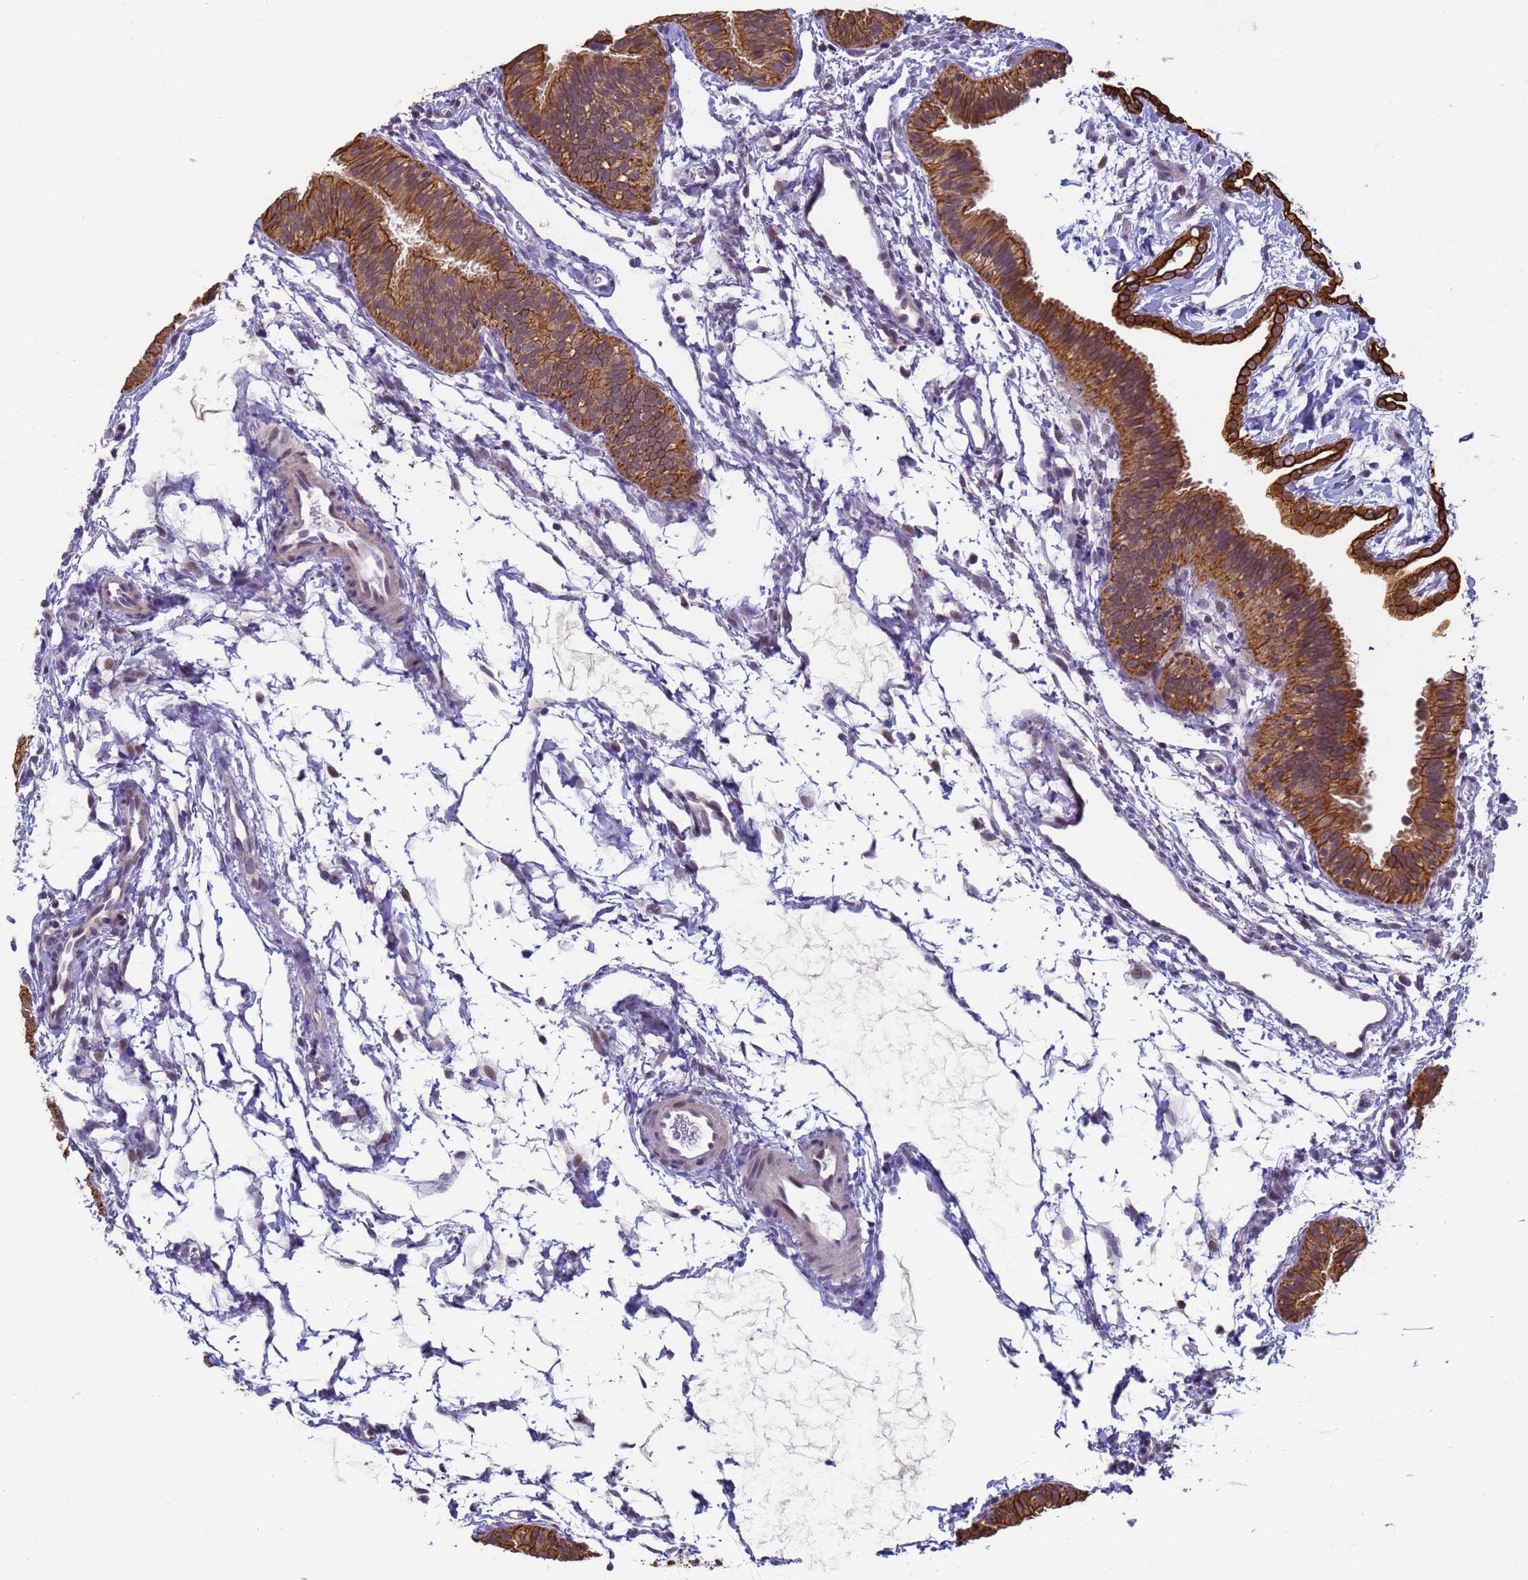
{"staining": {"intensity": "strong", "quantity": ">75%", "location": "cytoplasmic/membranous"}, "tissue": "fallopian tube", "cell_type": "Glandular cells", "image_type": "normal", "snomed": [{"axis": "morphology", "description": "Normal tissue, NOS"}, {"axis": "topography", "description": "Fallopian tube"}], "caption": "Immunohistochemistry (IHC) of normal human fallopian tube exhibits high levels of strong cytoplasmic/membranous positivity in about >75% of glandular cells. (brown staining indicates protein expression, while blue staining denotes nuclei).", "gene": "VWA3A", "patient": {"sex": "female", "age": 35}}